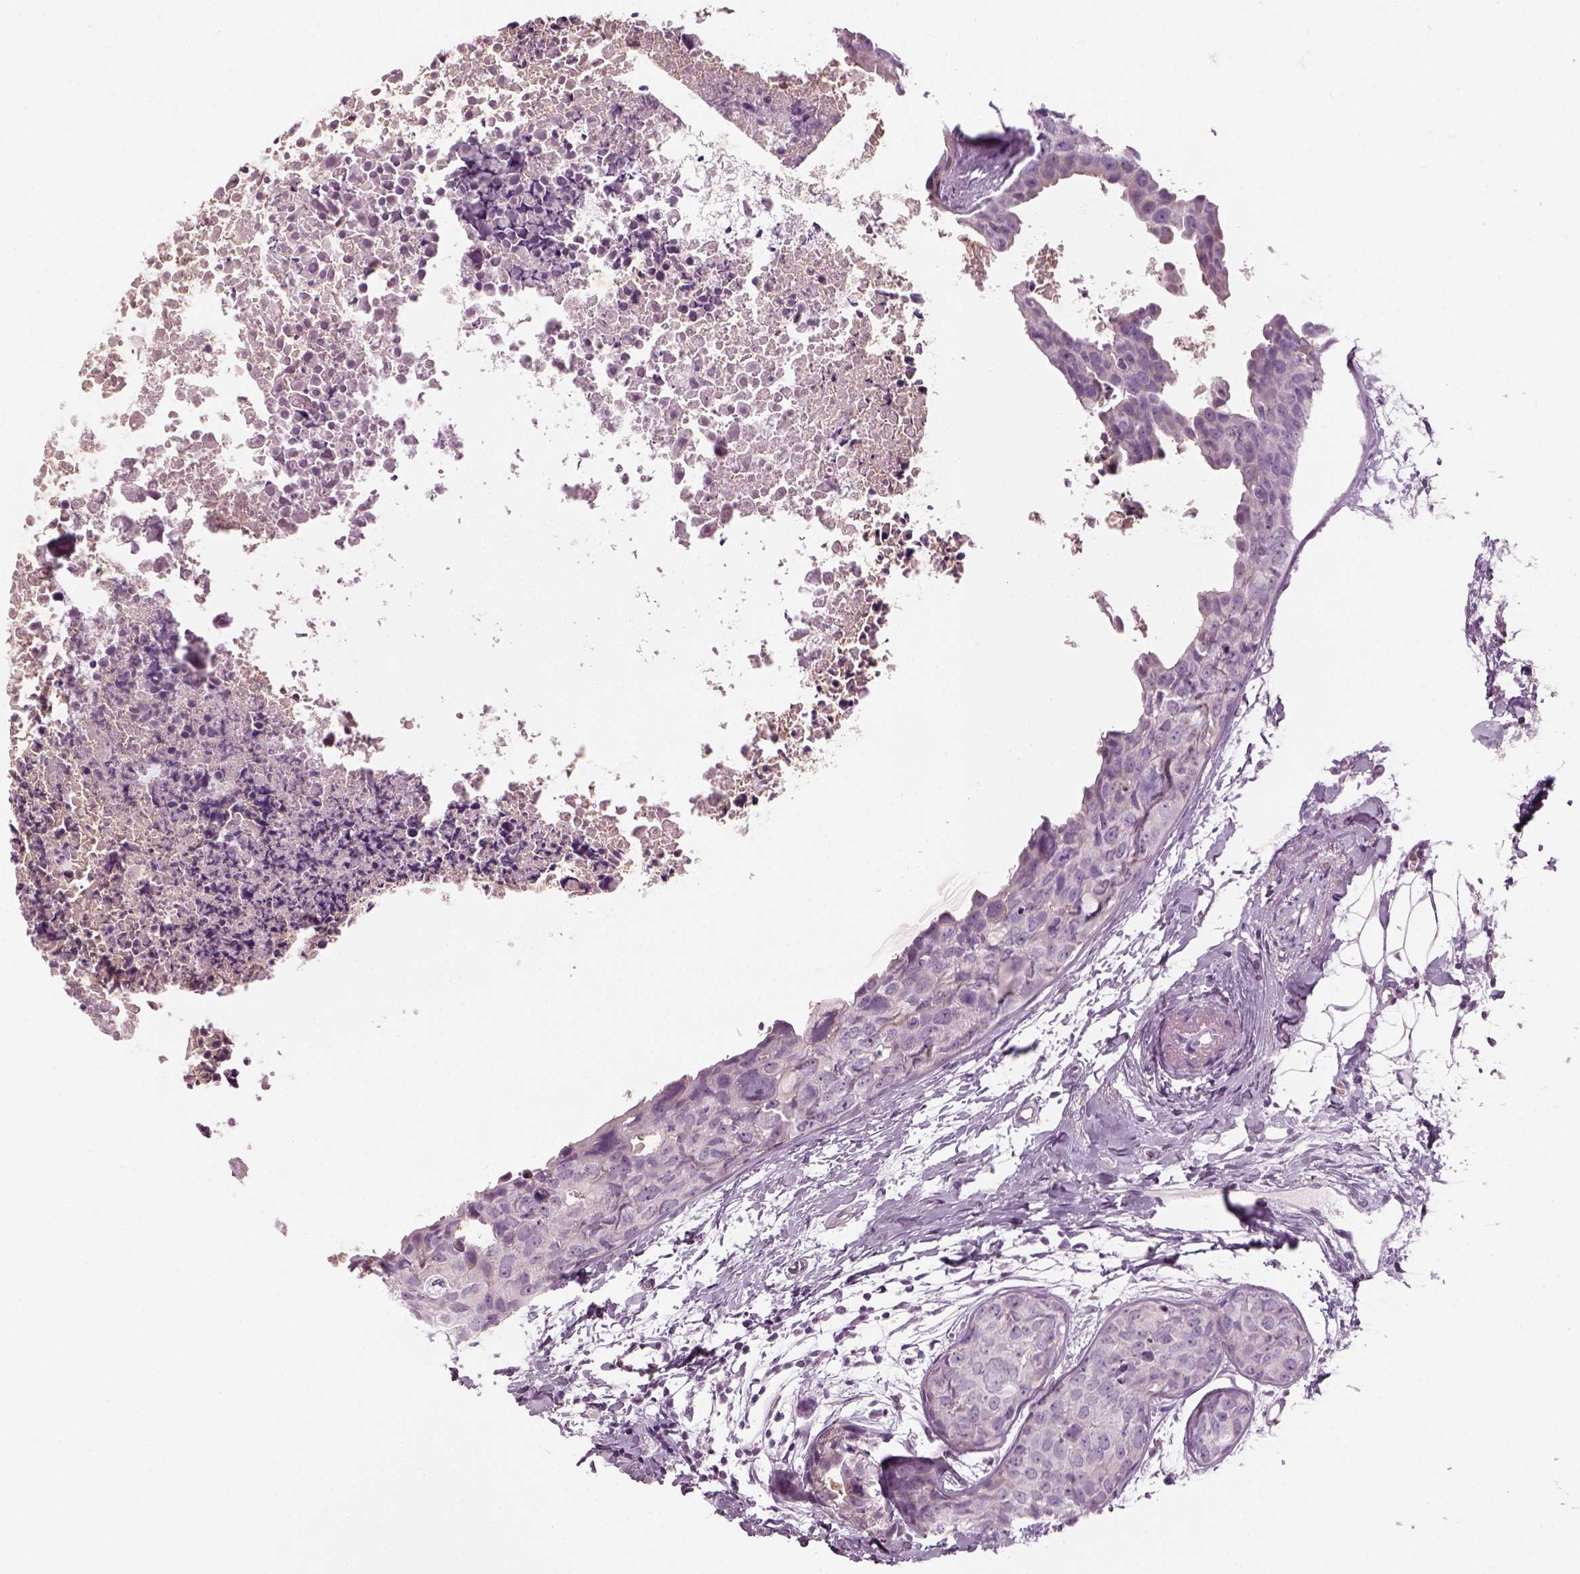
{"staining": {"intensity": "negative", "quantity": "none", "location": "none"}, "tissue": "breast cancer", "cell_type": "Tumor cells", "image_type": "cancer", "snomed": [{"axis": "morphology", "description": "Duct carcinoma"}, {"axis": "topography", "description": "Breast"}], "caption": "Immunohistochemistry (IHC) histopathology image of neoplastic tissue: breast cancer (infiltrating ductal carcinoma) stained with DAB demonstrates no significant protein positivity in tumor cells.", "gene": "LRRIQ3", "patient": {"sex": "female", "age": 38}}